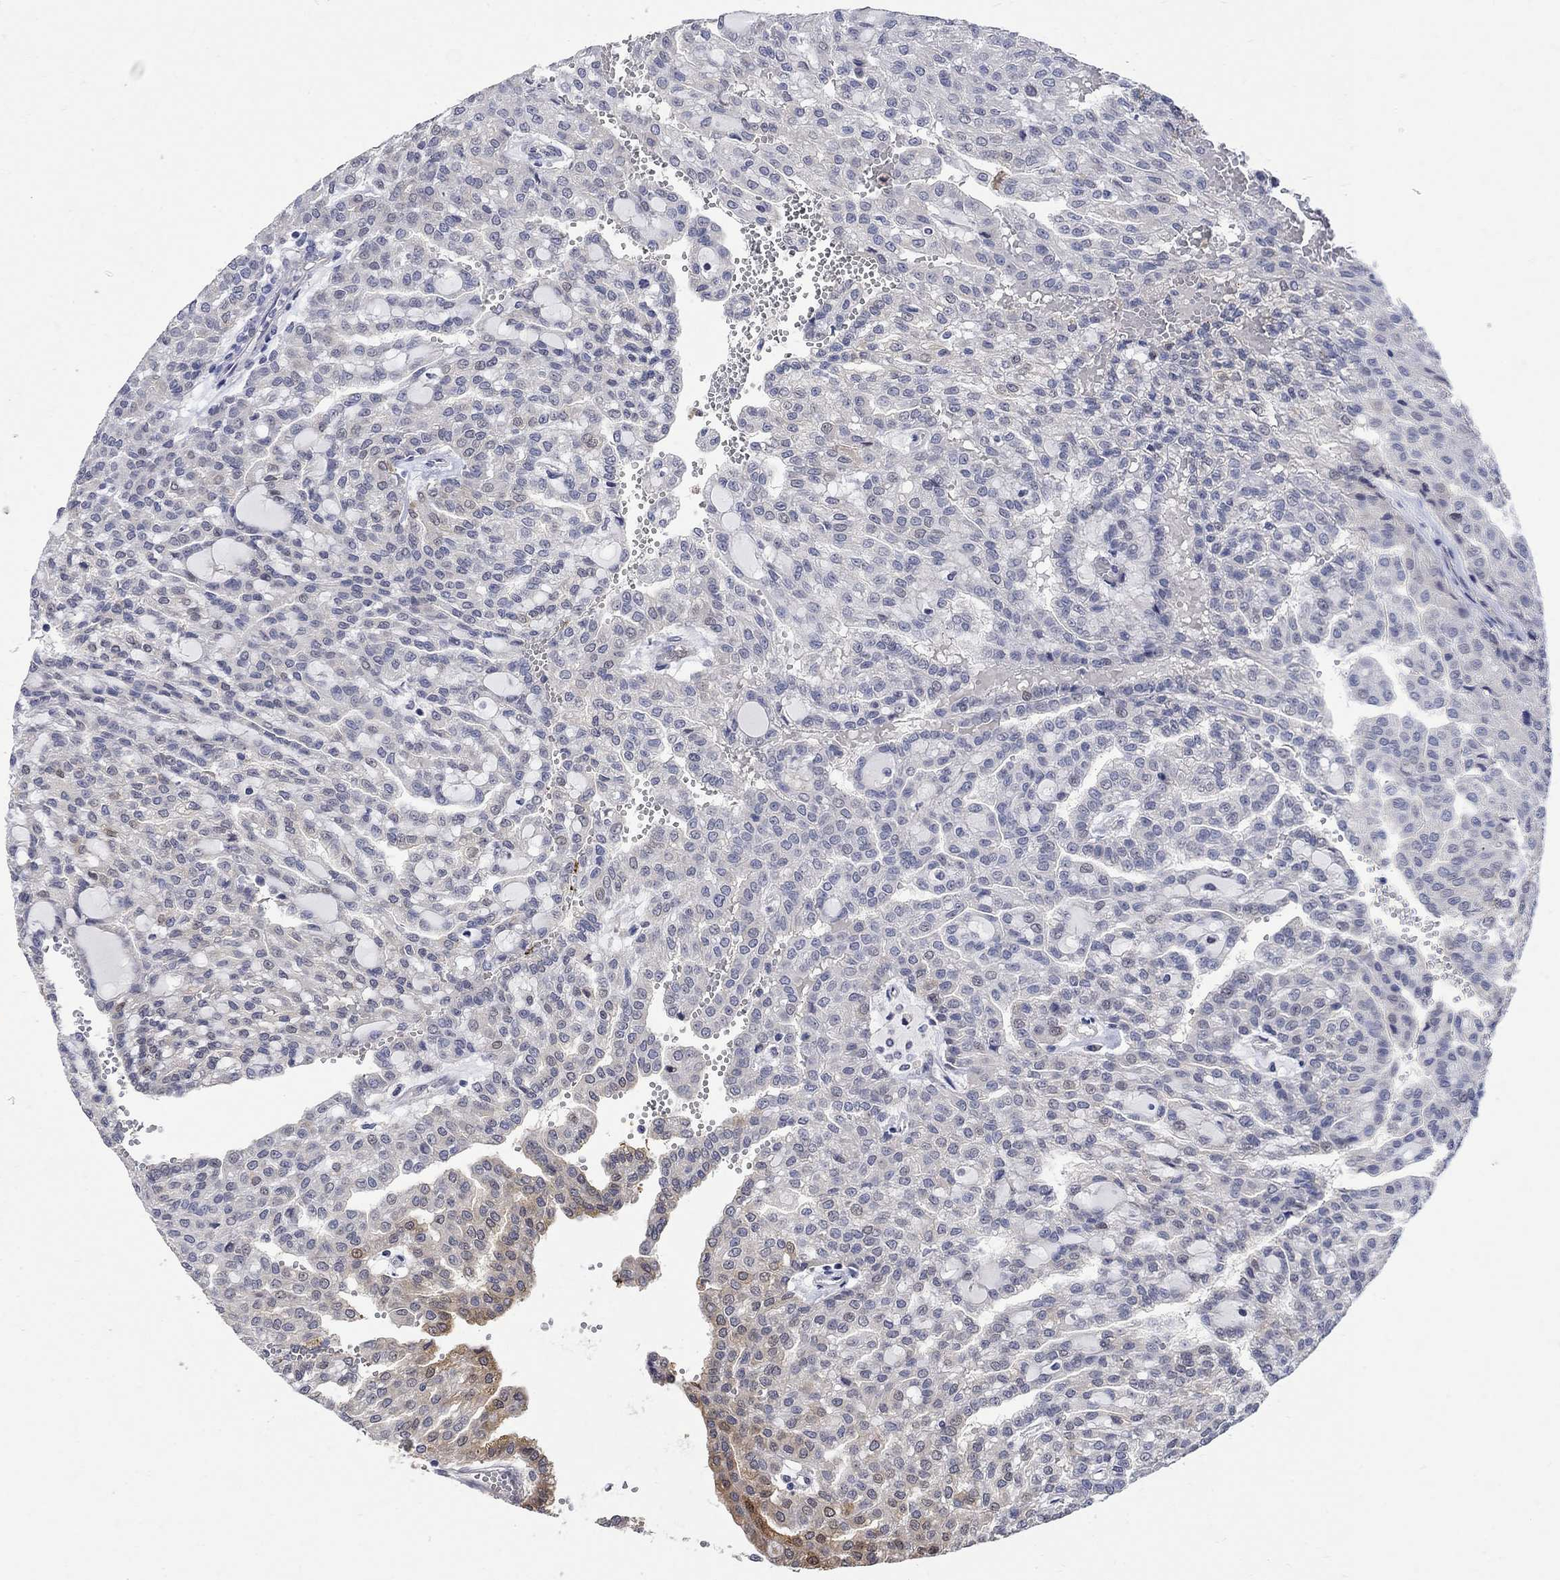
{"staining": {"intensity": "moderate", "quantity": "<25%", "location": "cytoplasmic/membranous"}, "tissue": "renal cancer", "cell_type": "Tumor cells", "image_type": "cancer", "snomed": [{"axis": "morphology", "description": "Adenocarcinoma, NOS"}, {"axis": "topography", "description": "Kidney"}], "caption": "Immunohistochemistry (IHC) of human renal adenocarcinoma displays low levels of moderate cytoplasmic/membranous staining in approximately <25% of tumor cells.", "gene": "TGM2", "patient": {"sex": "male", "age": 63}}